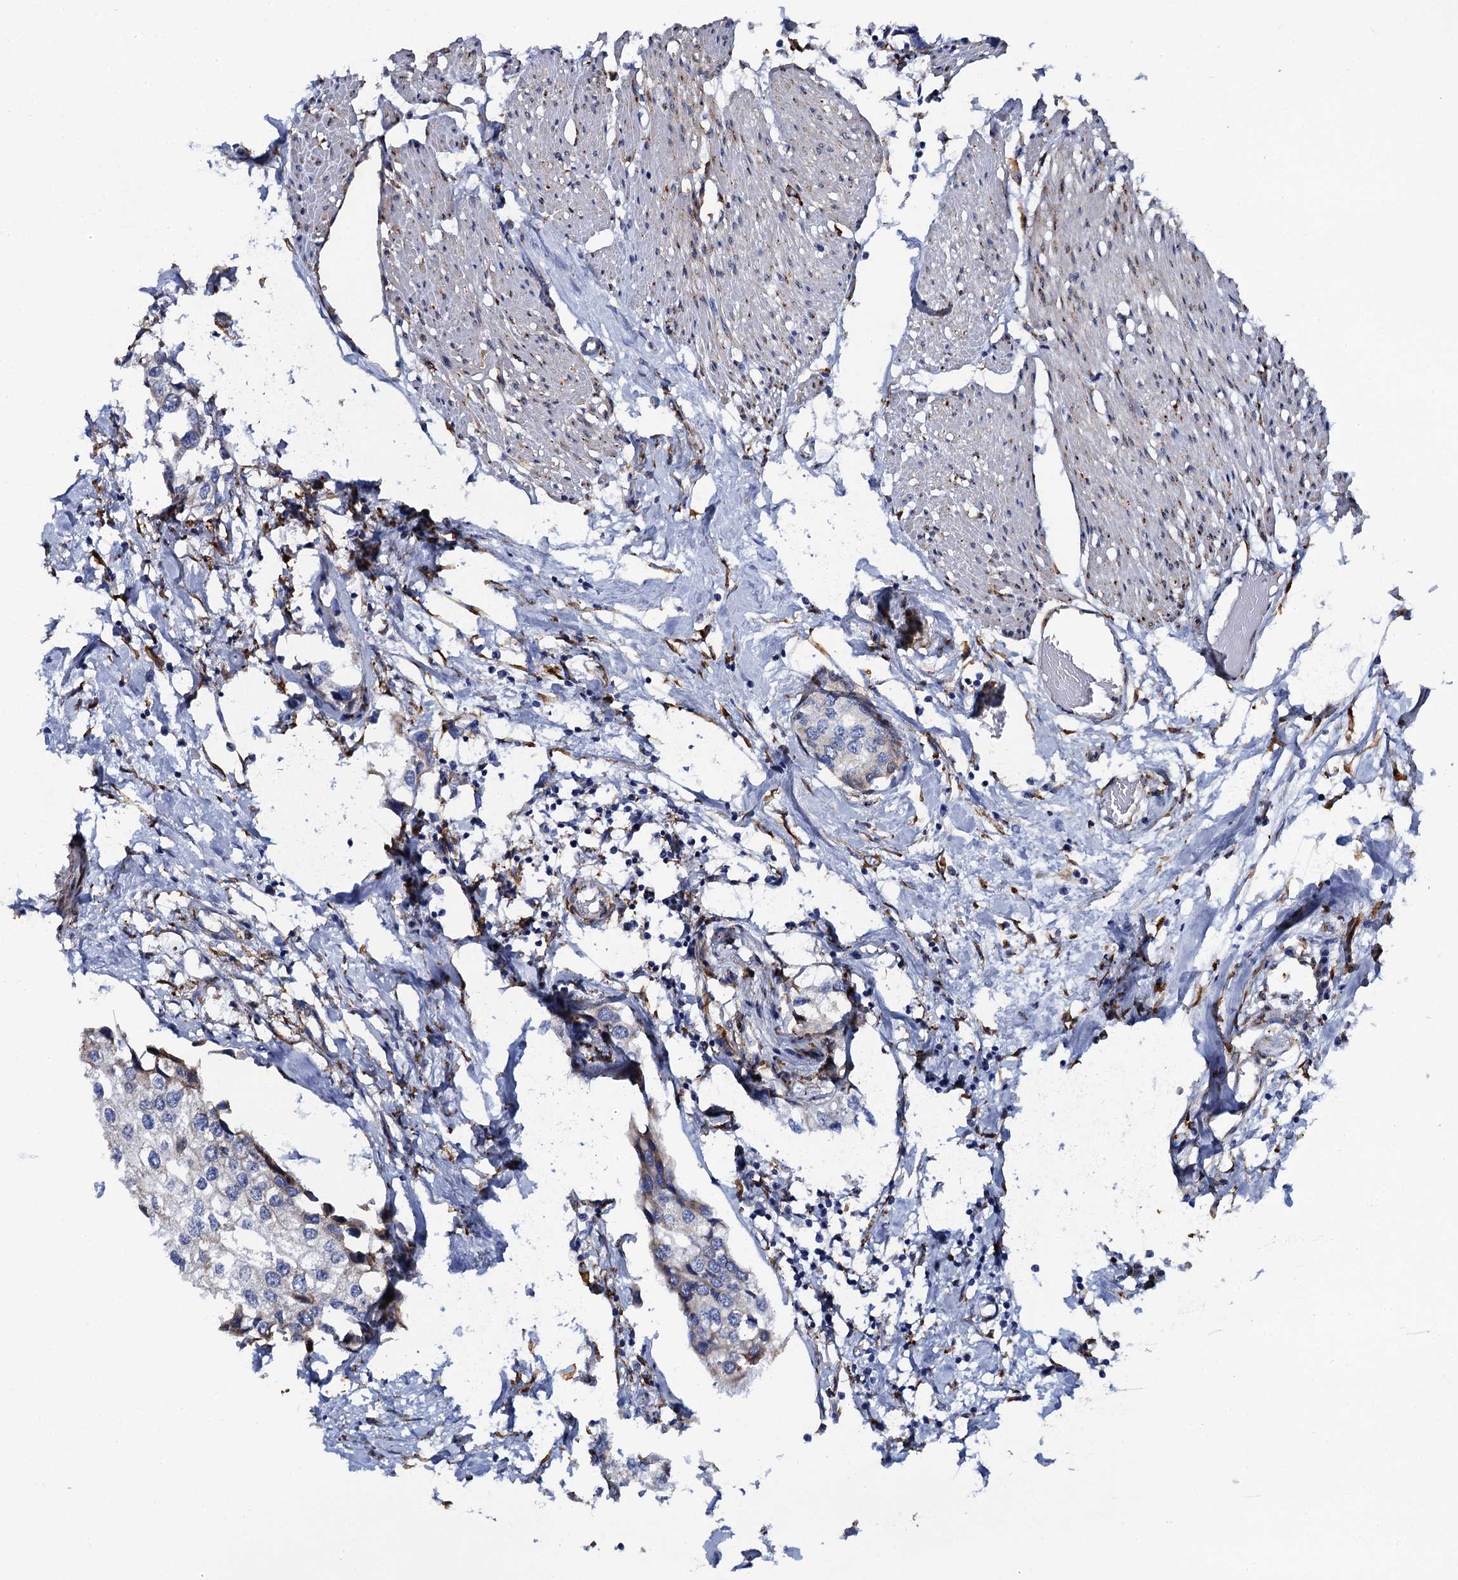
{"staining": {"intensity": "negative", "quantity": "none", "location": "none"}, "tissue": "urothelial cancer", "cell_type": "Tumor cells", "image_type": "cancer", "snomed": [{"axis": "morphology", "description": "Urothelial carcinoma, High grade"}, {"axis": "topography", "description": "Urinary bladder"}], "caption": "A photomicrograph of urothelial cancer stained for a protein exhibits no brown staining in tumor cells. (Immunohistochemistry (ihc), brightfield microscopy, high magnification).", "gene": "POGLUT3", "patient": {"sex": "male", "age": 64}}